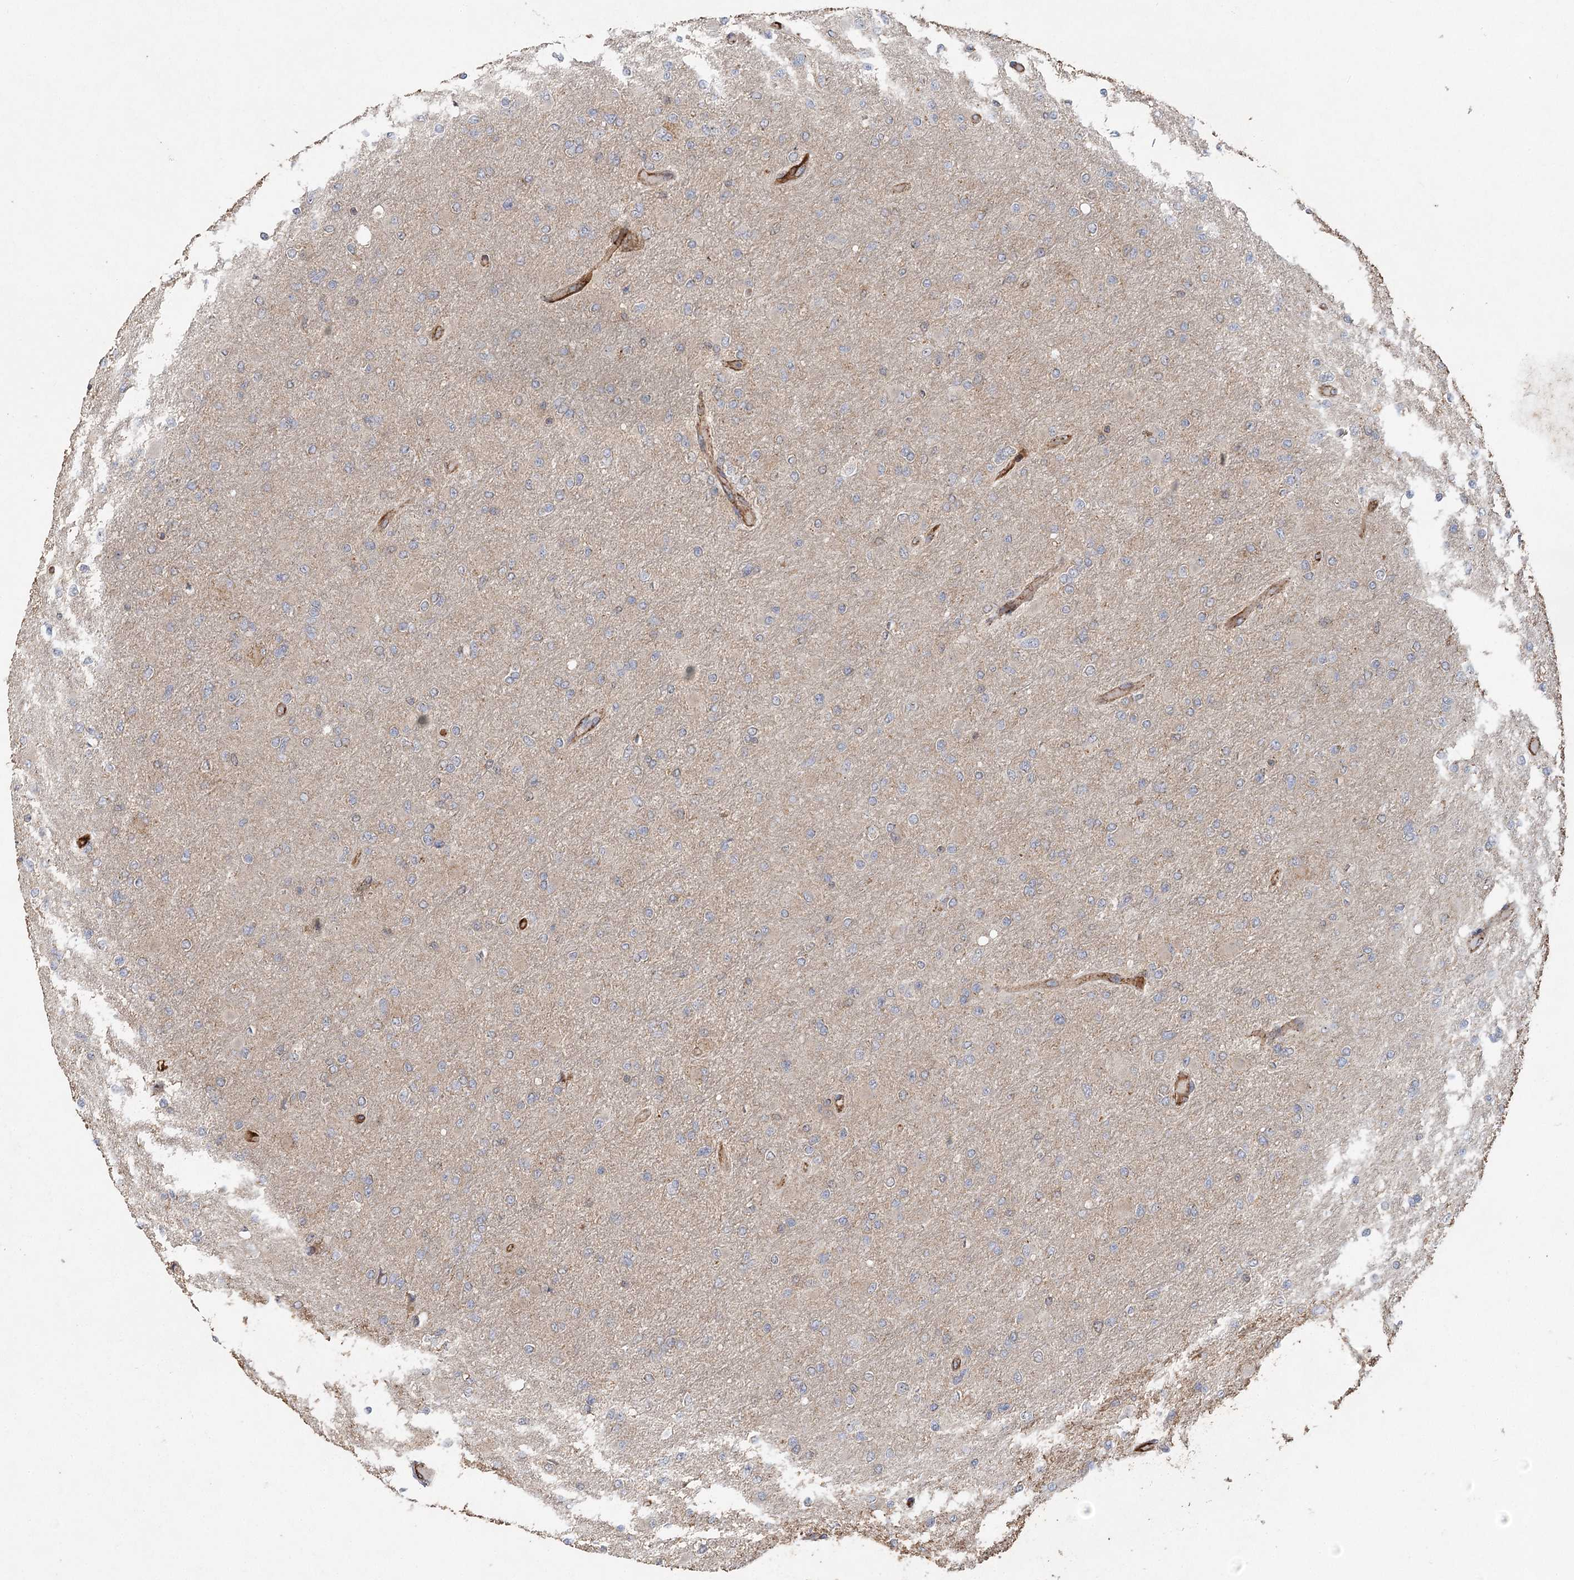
{"staining": {"intensity": "negative", "quantity": "none", "location": "none"}, "tissue": "glioma", "cell_type": "Tumor cells", "image_type": "cancer", "snomed": [{"axis": "morphology", "description": "Glioma, malignant, High grade"}, {"axis": "topography", "description": "Cerebral cortex"}], "caption": "There is no significant expression in tumor cells of glioma.", "gene": "RAPGEF6", "patient": {"sex": "female", "age": 36}}